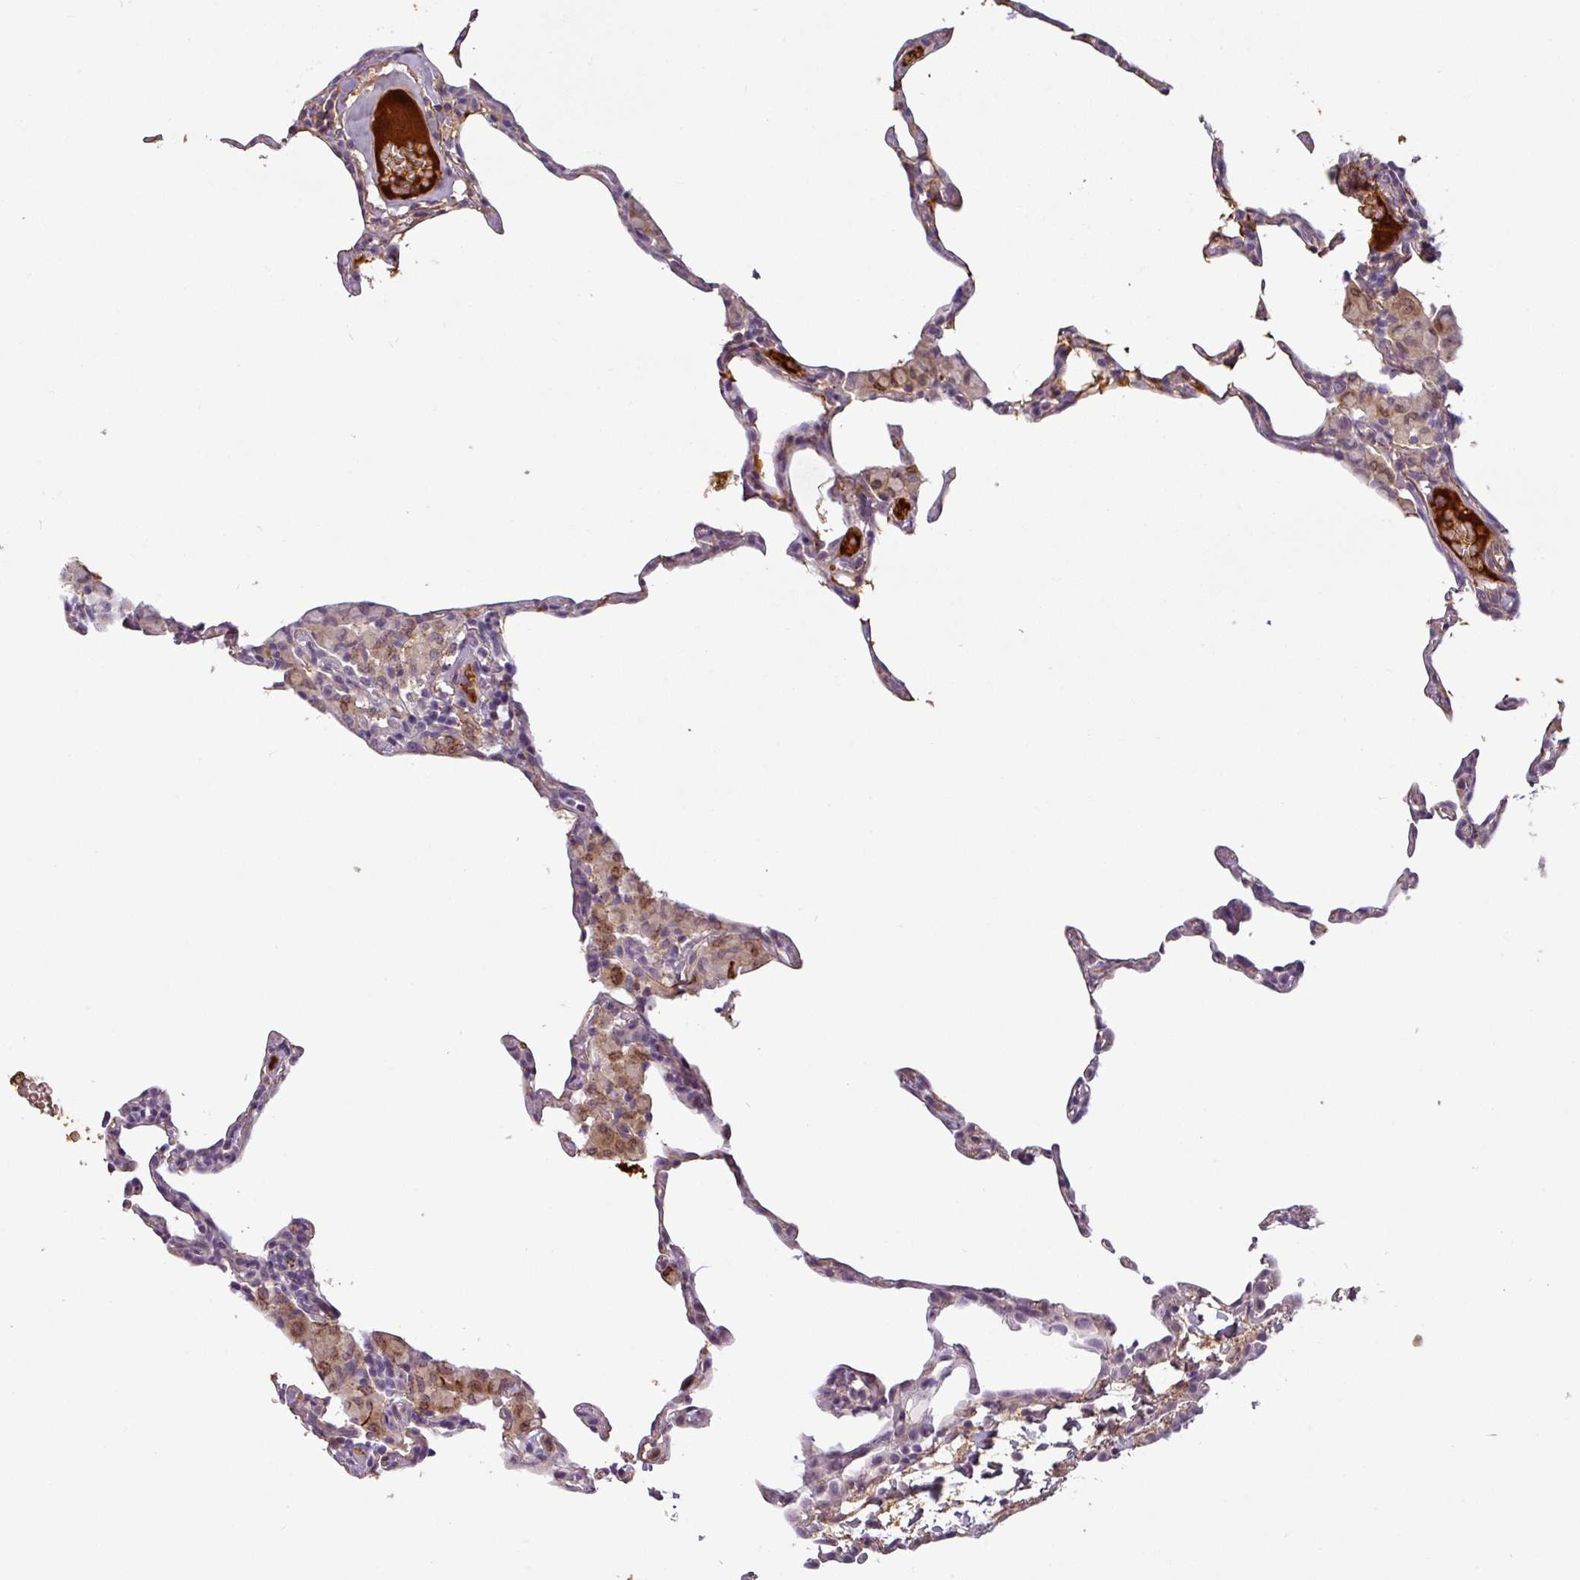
{"staining": {"intensity": "negative", "quantity": "none", "location": "none"}, "tissue": "lung", "cell_type": "Alveolar cells", "image_type": "normal", "snomed": [{"axis": "morphology", "description": "Normal tissue, NOS"}, {"axis": "topography", "description": "Lung"}], "caption": "The IHC image has no significant positivity in alveolar cells of lung.", "gene": "APOC1", "patient": {"sex": "female", "age": 57}}